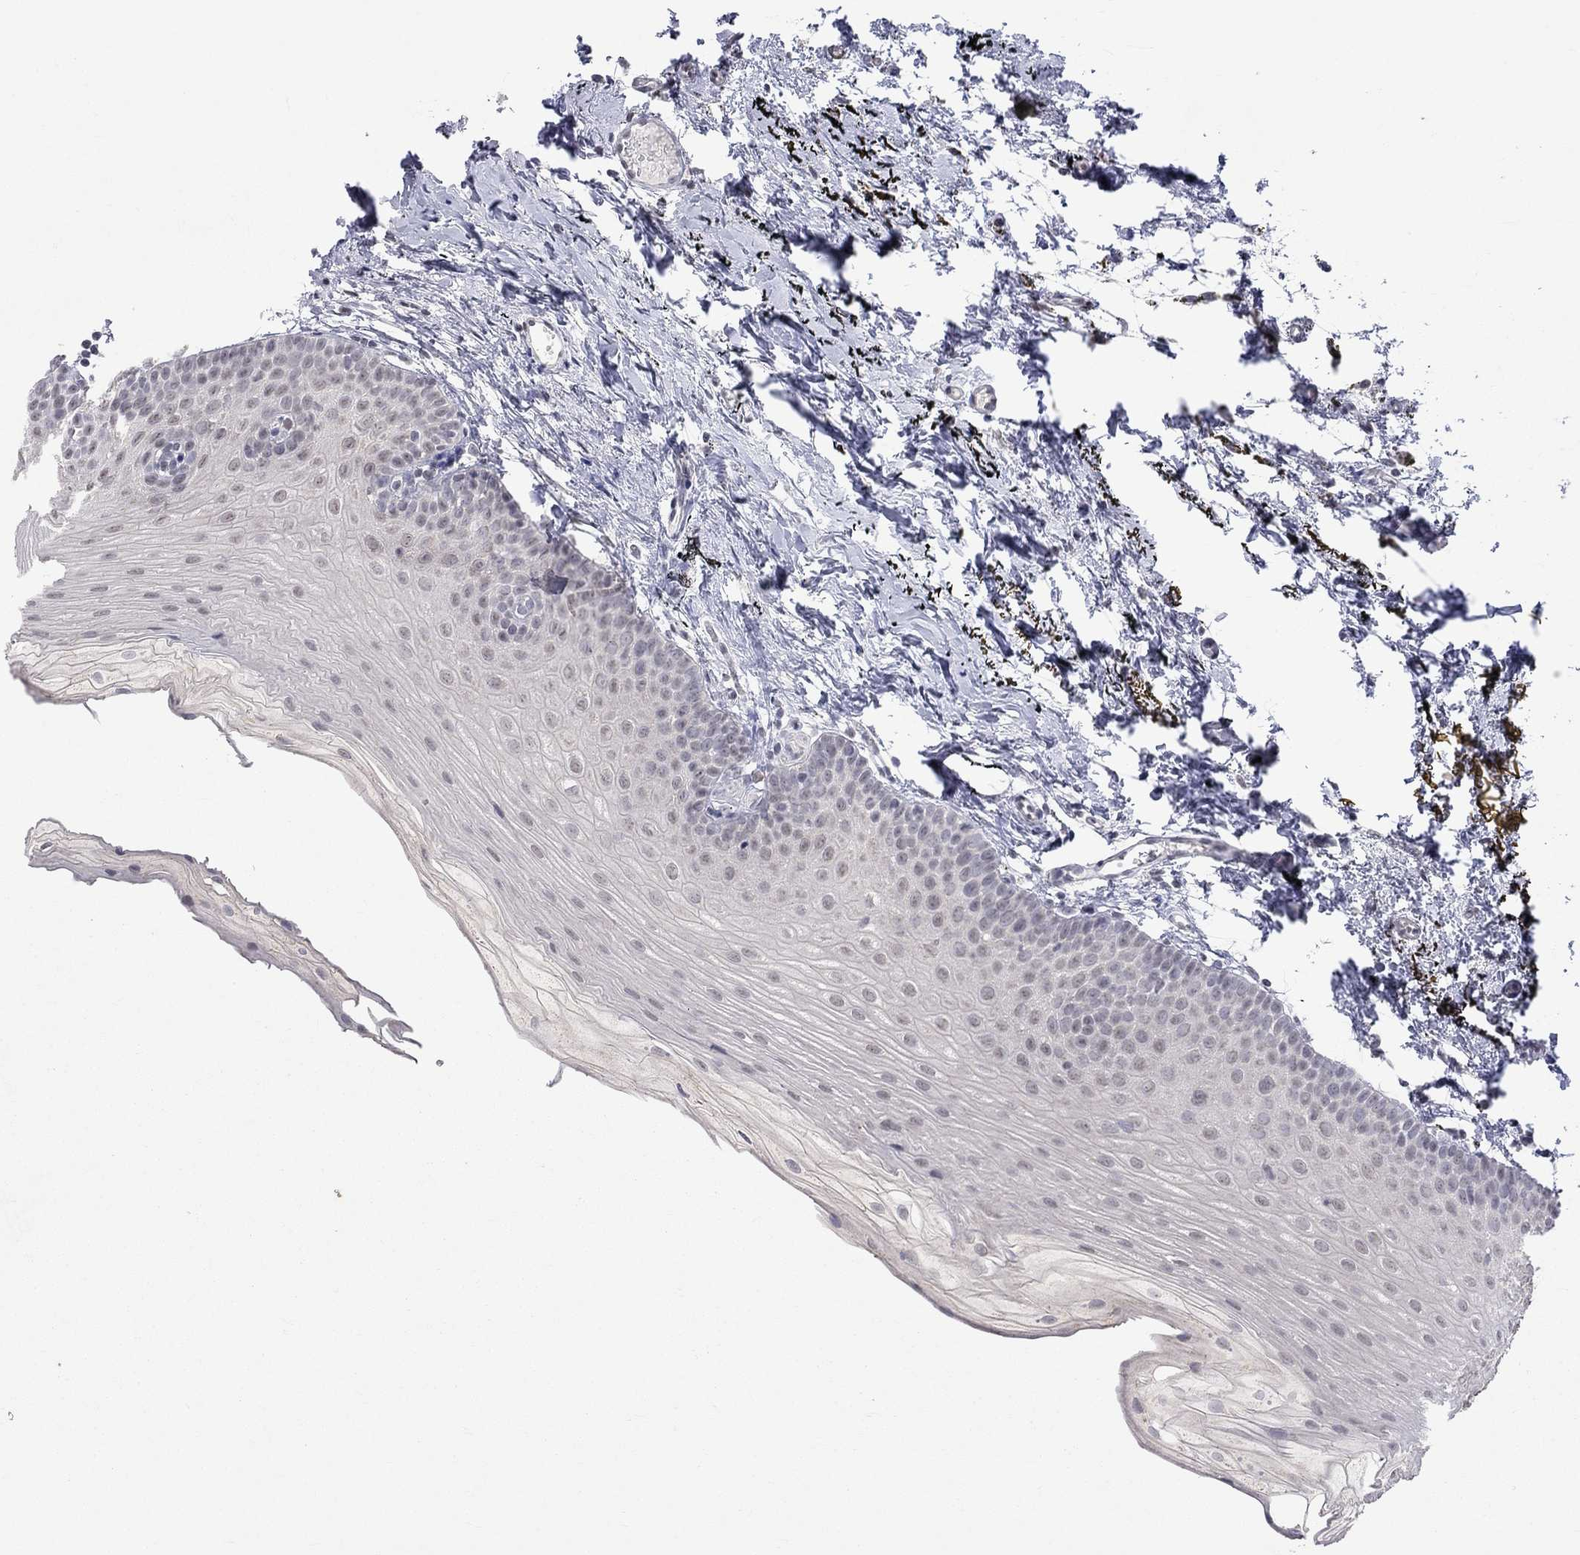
{"staining": {"intensity": "negative", "quantity": "none", "location": "none"}, "tissue": "oral mucosa", "cell_type": "Squamous epithelial cells", "image_type": "normal", "snomed": [{"axis": "morphology", "description": "Normal tissue, NOS"}, {"axis": "topography", "description": "Oral tissue"}], "caption": "DAB (3,3'-diaminobenzidine) immunohistochemical staining of benign oral mucosa exhibits no significant positivity in squamous epithelial cells. (Stains: DAB (3,3'-diaminobenzidine) IHC with hematoxylin counter stain, Microscopy: brightfield microscopy at high magnification).", "gene": "TMEM143", "patient": {"sex": "female", "age": 57}}